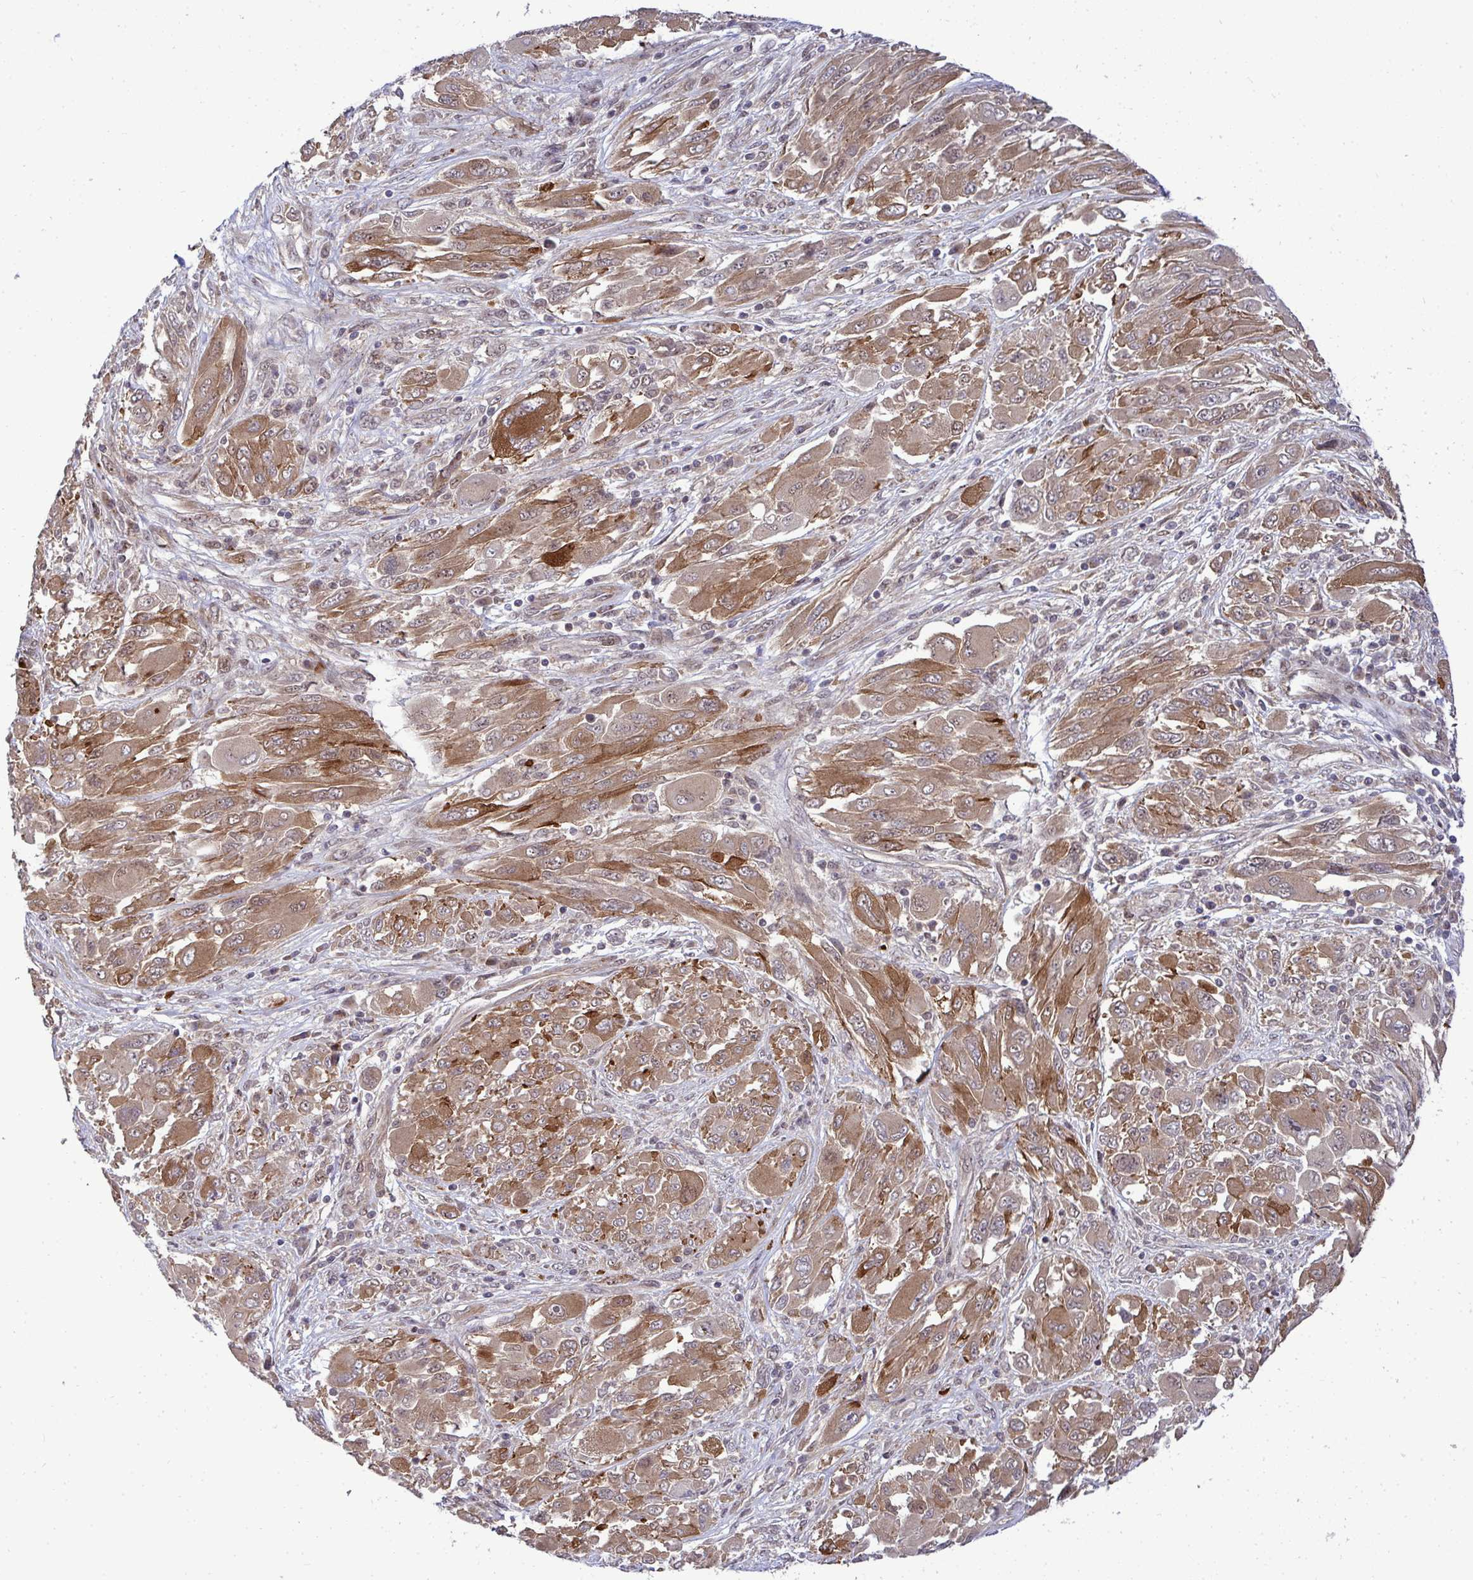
{"staining": {"intensity": "moderate", "quantity": ">75%", "location": "cytoplasmic/membranous"}, "tissue": "melanoma", "cell_type": "Tumor cells", "image_type": "cancer", "snomed": [{"axis": "morphology", "description": "Malignant melanoma, NOS"}, {"axis": "topography", "description": "Skin"}], "caption": "Immunohistochemistry of melanoma shows medium levels of moderate cytoplasmic/membranous positivity in approximately >75% of tumor cells. (IHC, brightfield microscopy, high magnification).", "gene": "TRIM44", "patient": {"sex": "female", "age": 91}}